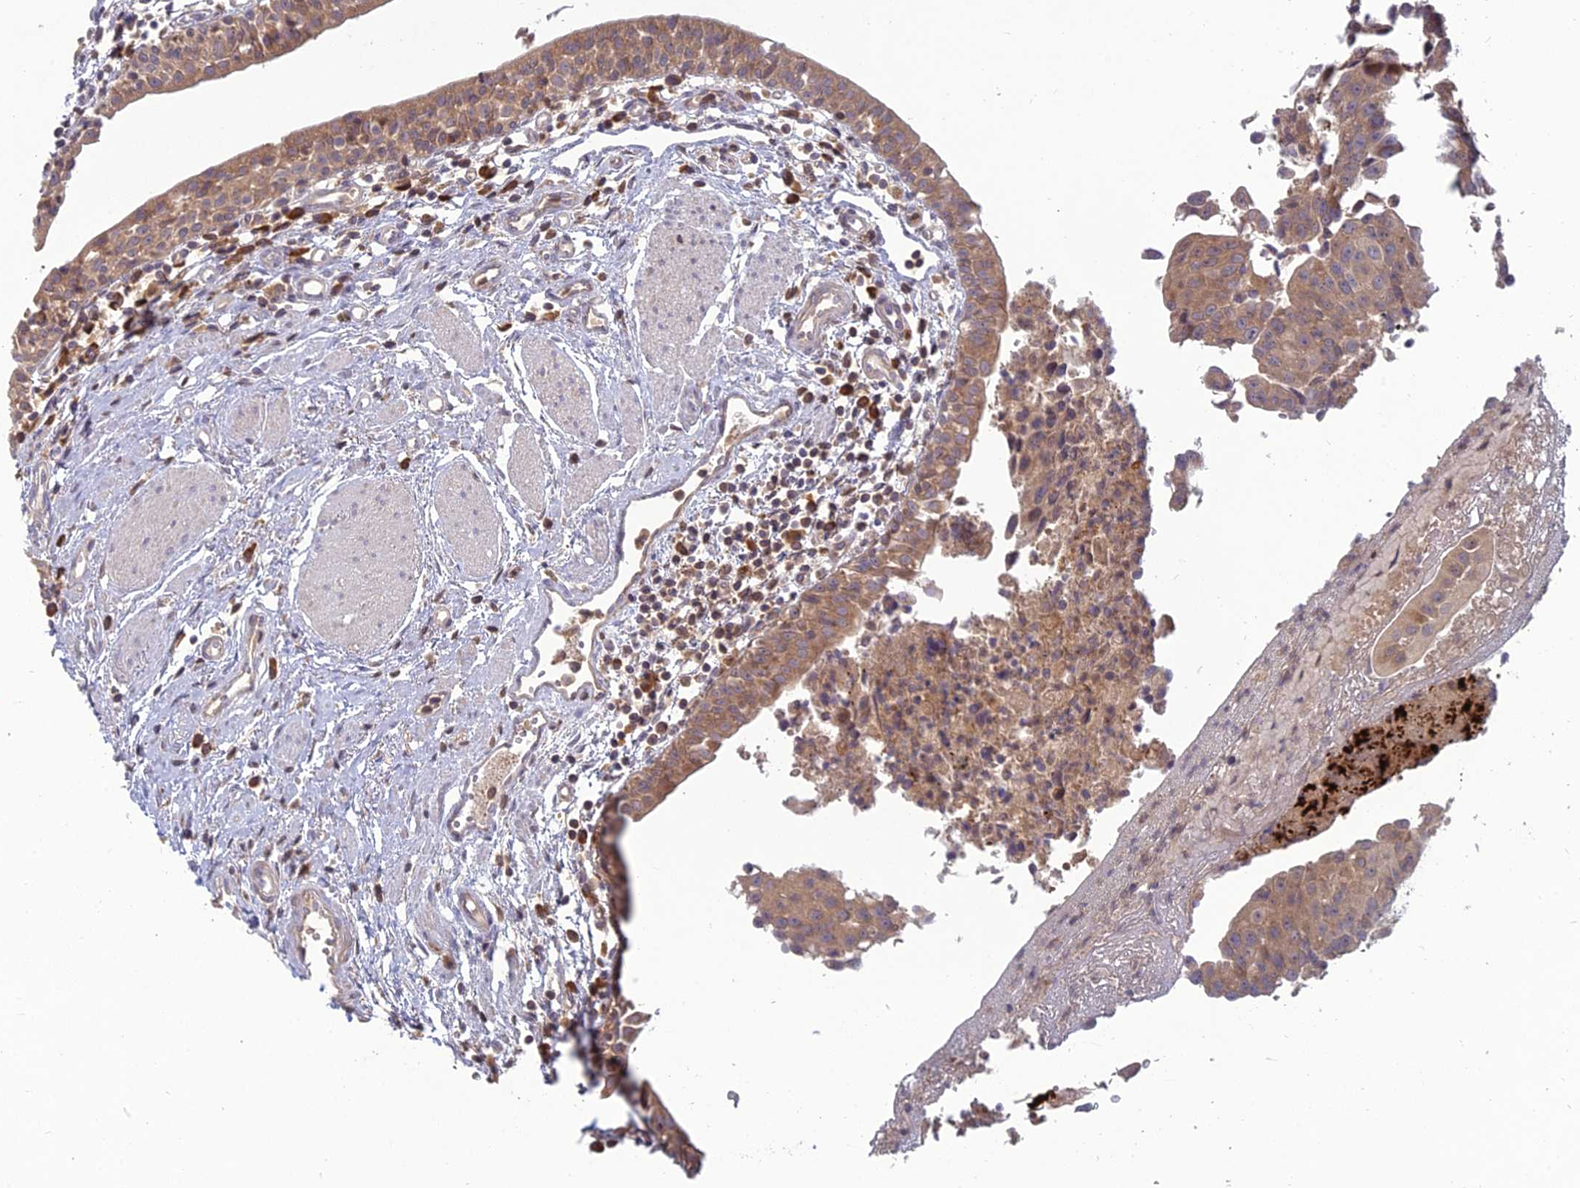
{"staining": {"intensity": "moderate", "quantity": ">75%", "location": "cytoplasmic/membranous"}, "tissue": "urothelial cancer", "cell_type": "Tumor cells", "image_type": "cancer", "snomed": [{"axis": "morphology", "description": "Urothelial carcinoma, High grade"}, {"axis": "topography", "description": "Urinary bladder"}], "caption": "Protein staining of urothelial carcinoma (high-grade) tissue reveals moderate cytoplasmic/membranous positivity in about >75% of tumor cells.", "gene": "TMEM208", "patient": {"sex": "female", "age": 85}}